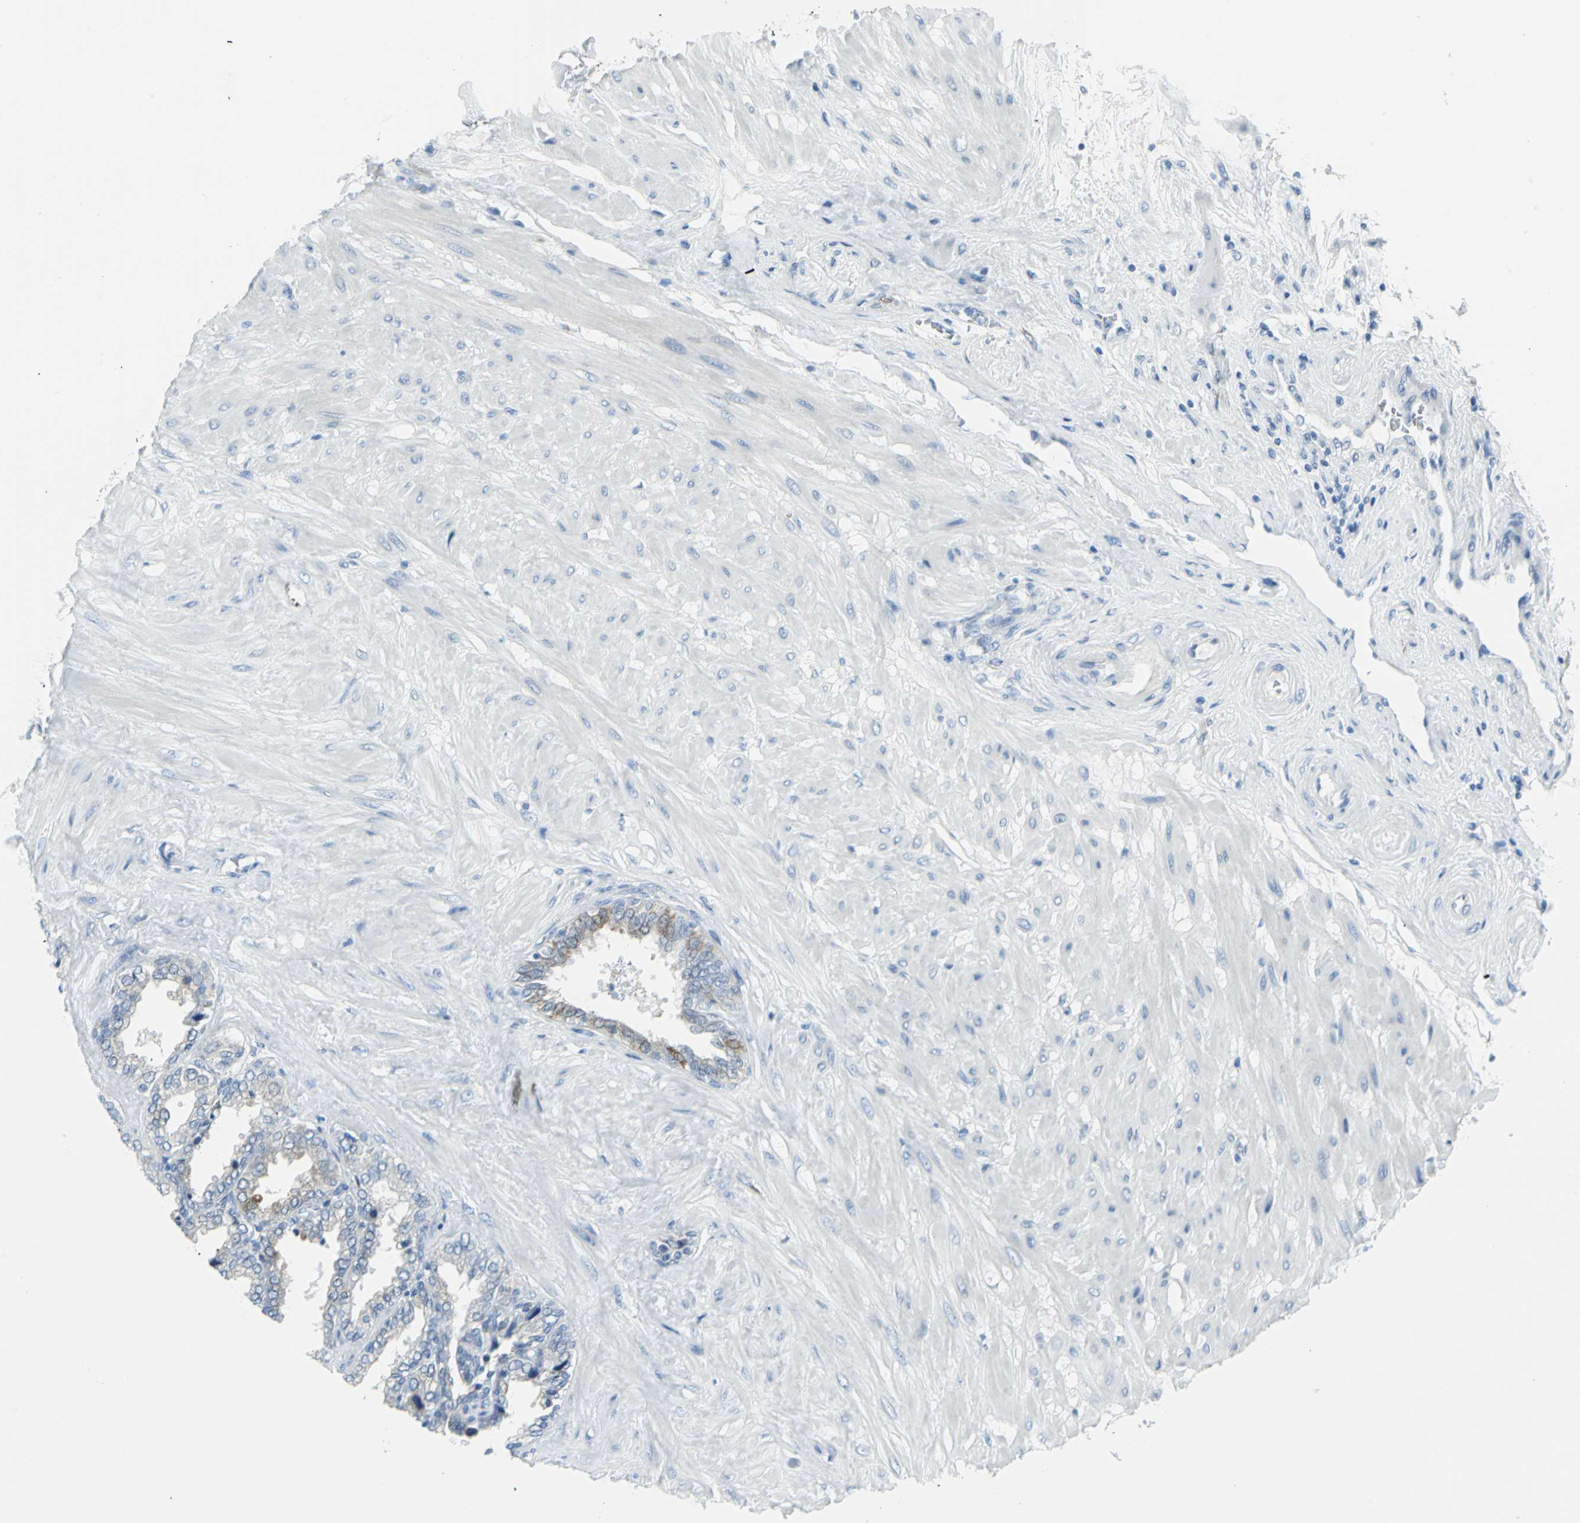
{"staining": {"intensity": "moderate", "quantity": ">75%", "location": "cytoplasmic/membranous"}, "tissue": "seminal vesicle", "cell_type": "Glandular cells", "image_type": "normal", "snomed": [{"axis": "morphology", "description": "Normal tissue, NOS"}, {"axis": "topography", "description": "Seminal veicle"}], "caption": "This photomicrograph exhibits unremarkable seminal vesicle stained with IHC to label a protein in brown. The cytoplasmic/membranous of glandular cells show moderate positivity for the protein. Nuclei are counter-stained blue.", "gene": "CYB5A", "patient": {"sex": "male", "age": 46}}